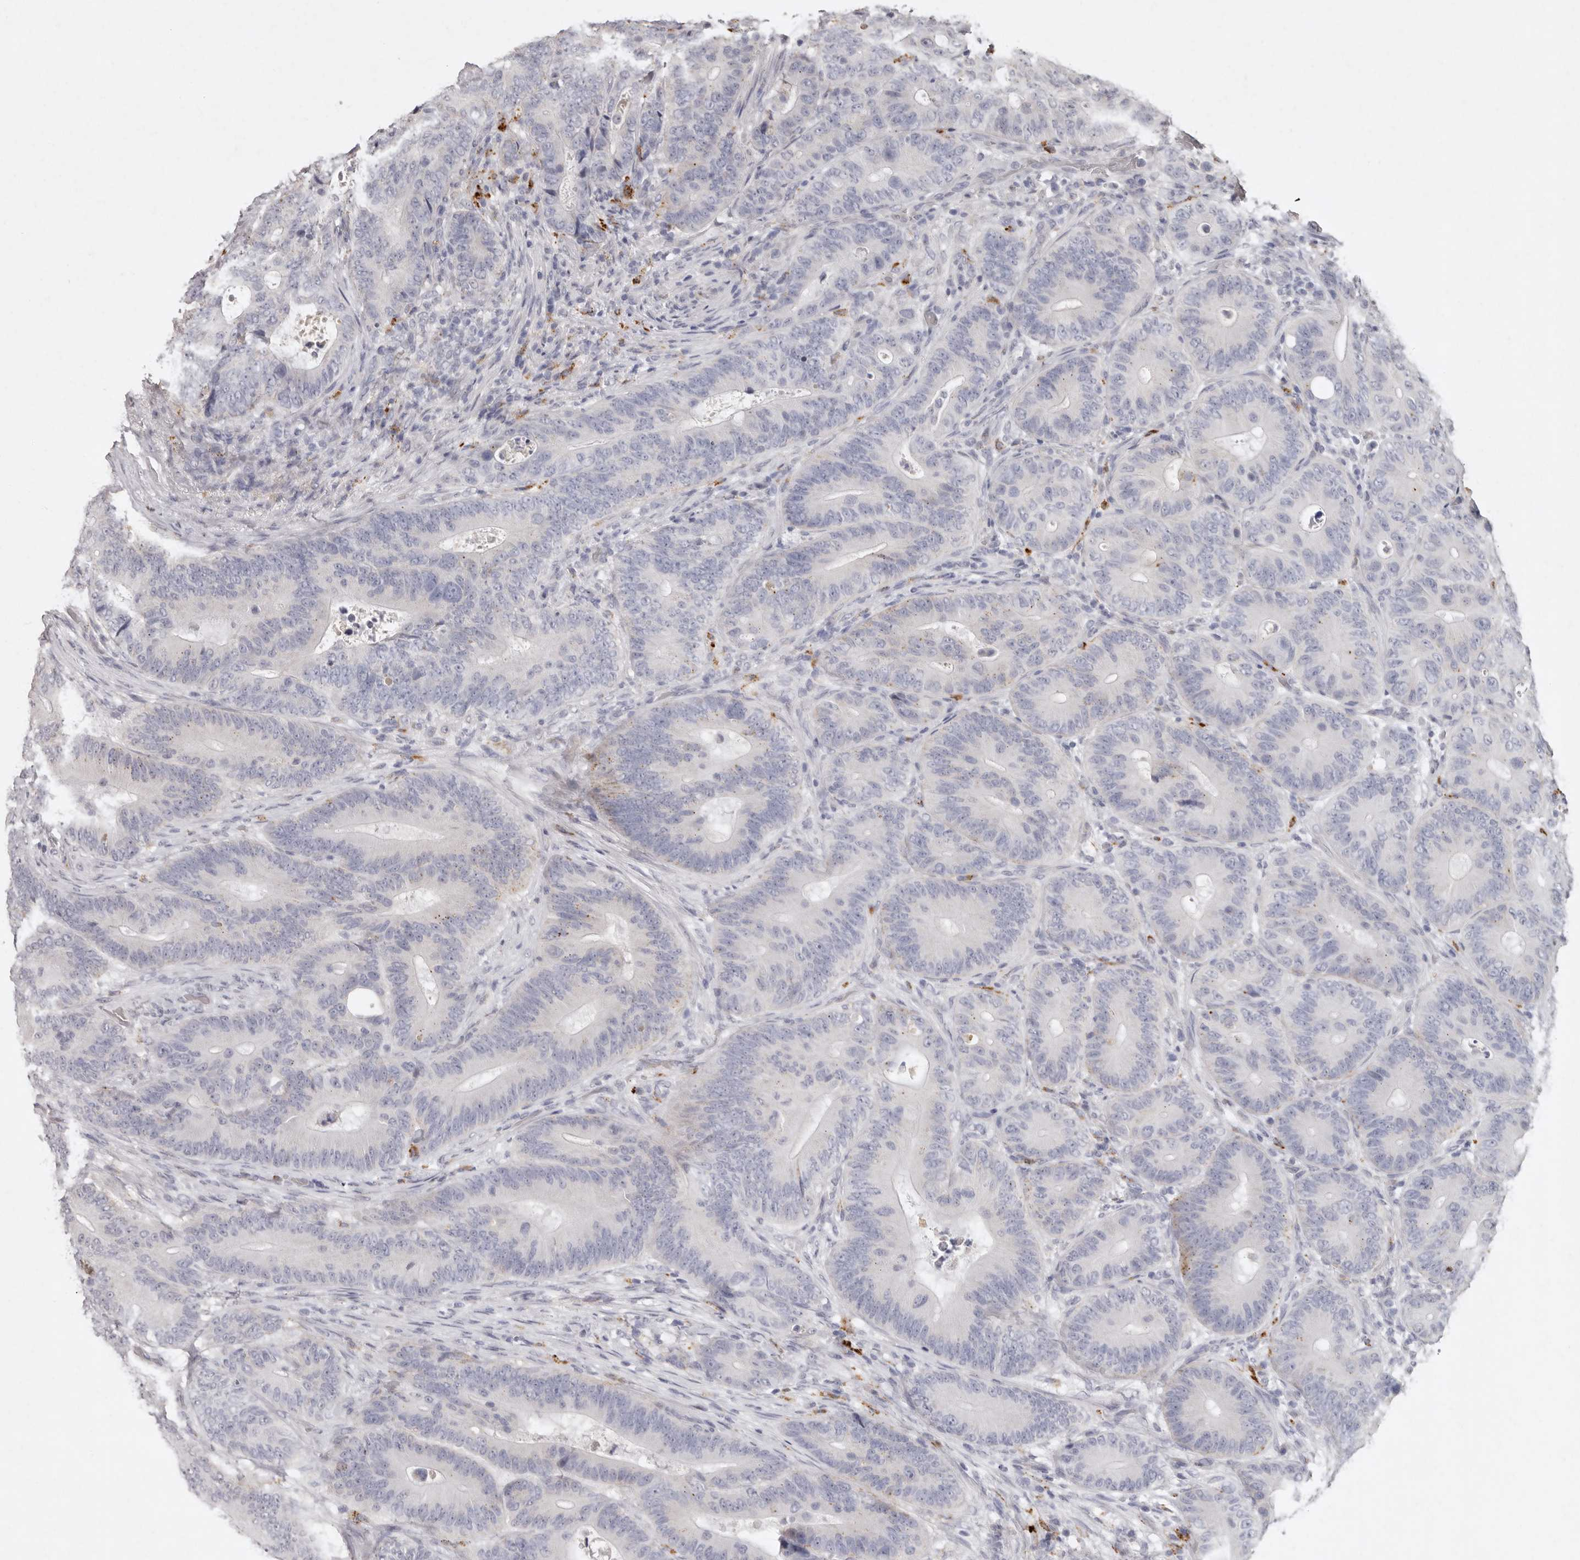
{"staining": {"intensity": "weak", "quantity": "<25%", "location": "cytoplasmic/membranous"}, "tissue": "colorectal cancer", "cell_type": "Tumor cells", "image_type": "cancer", "snomed": [{"axis": "morphology", "description": "Adenocarcinoma, NOS"}, {"axis": "topography", "description": "Colon"}], "caption": "Photomicrograph shows no protein expression in tumor cells of adenocarcinoma (colorectal) tissue. The staining is performed using DAB brown chromogen with nuclei counter-stained in using hematoxylin.", "gene": "FAM185A", "patient": {"sex": "male", "age": 83}}